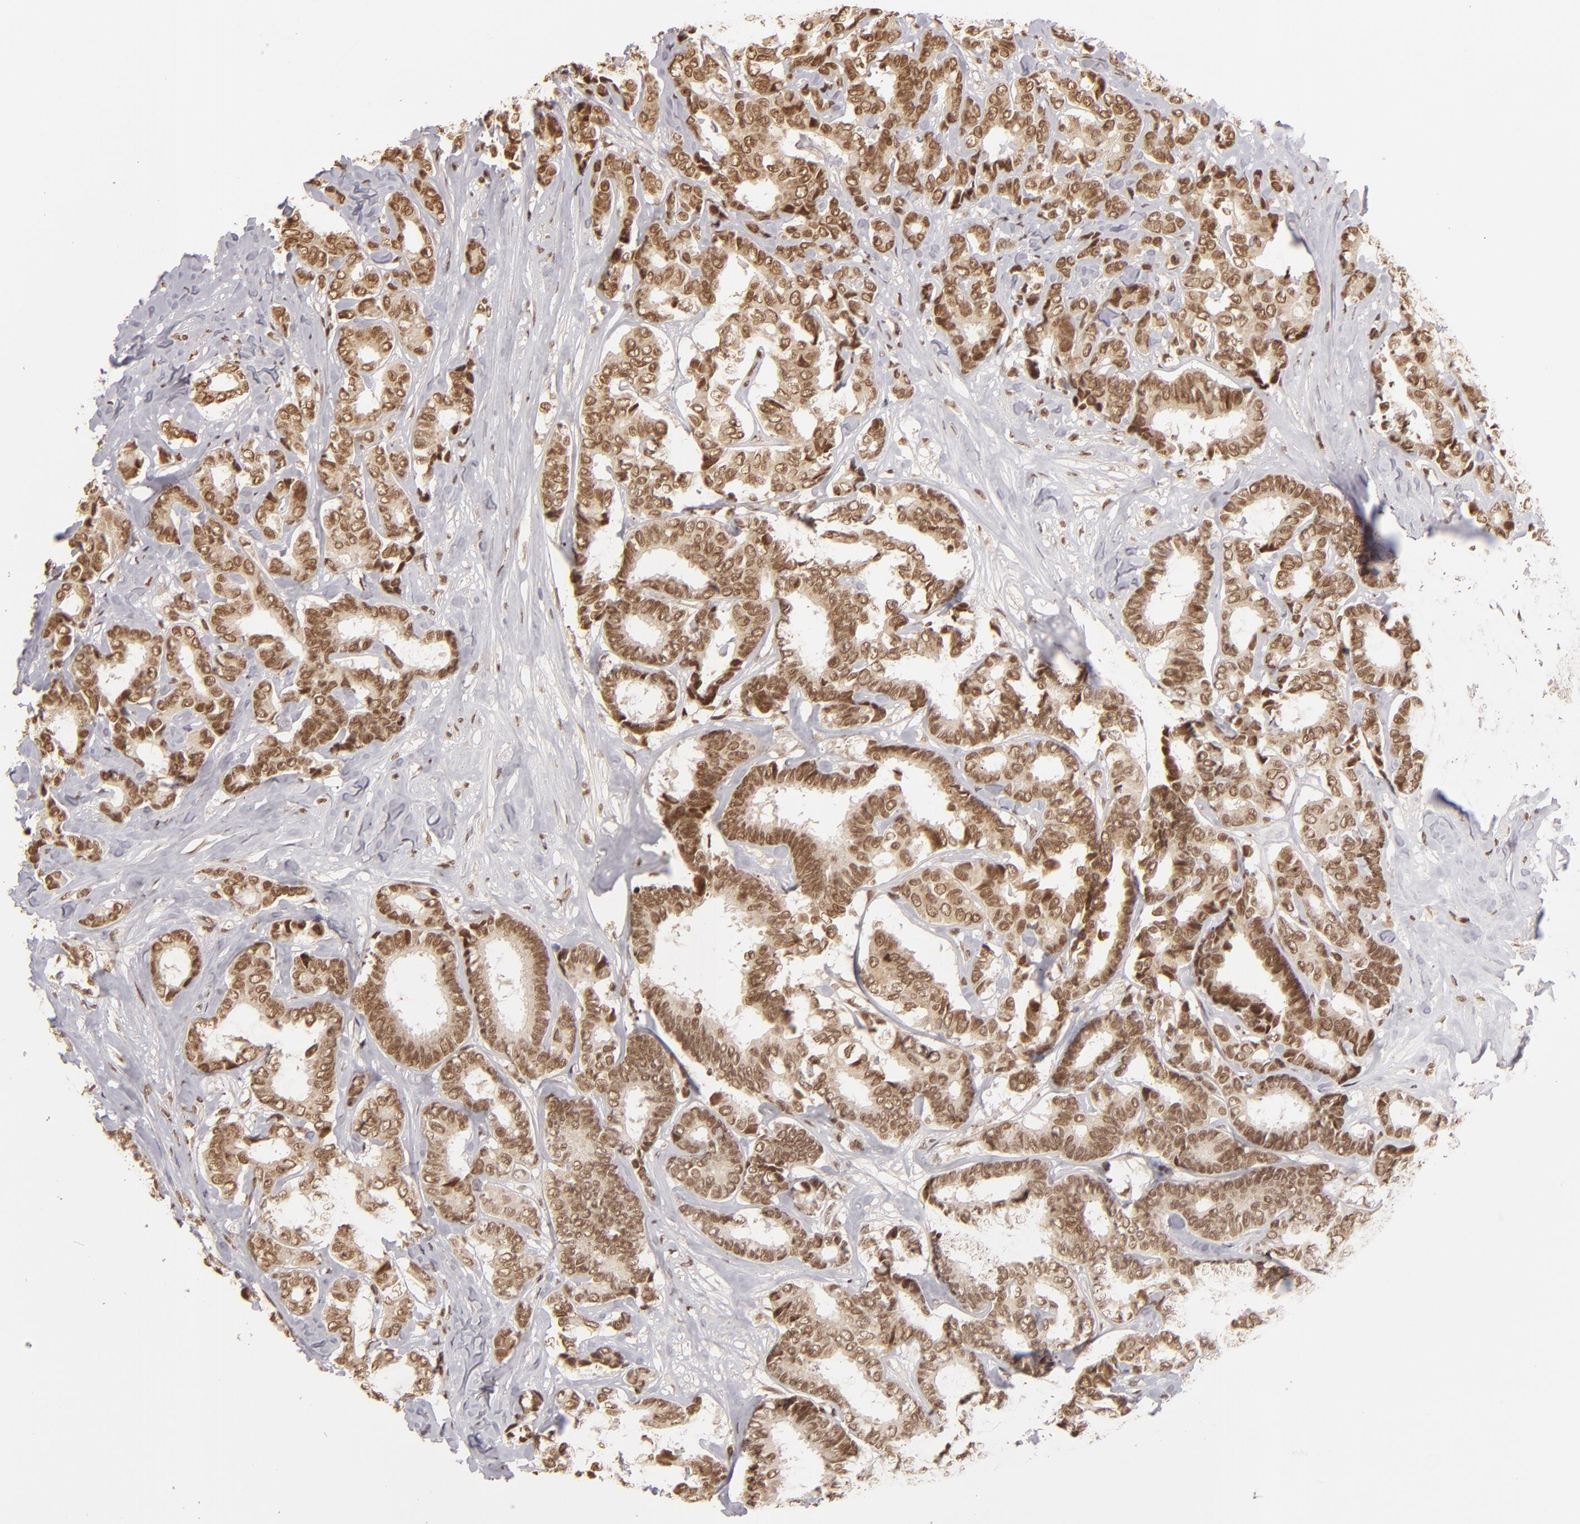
{"staining": {"intensity": "strong", "quantity": ">75%", "location": "cytoplasmic/membranous,nuclear"}, "tissue": "breast cancer", "cell_type": "Tumor cells", "image_type": "cancer", "snomed": [{"axis": "morphology", "description": "Duct carcinoma"}, {"axis": "topography", "description": "Breast"}], "caption": "Immunohistochemistry image of breast cancer stained for a protein (brown), which exhibits high levels of strong cytoplasmic/membranous and nuclear positivity in approximately >75% of tumor cells.", "gene": "CUL3", "patient": {"sex": "female", "age": 87}}